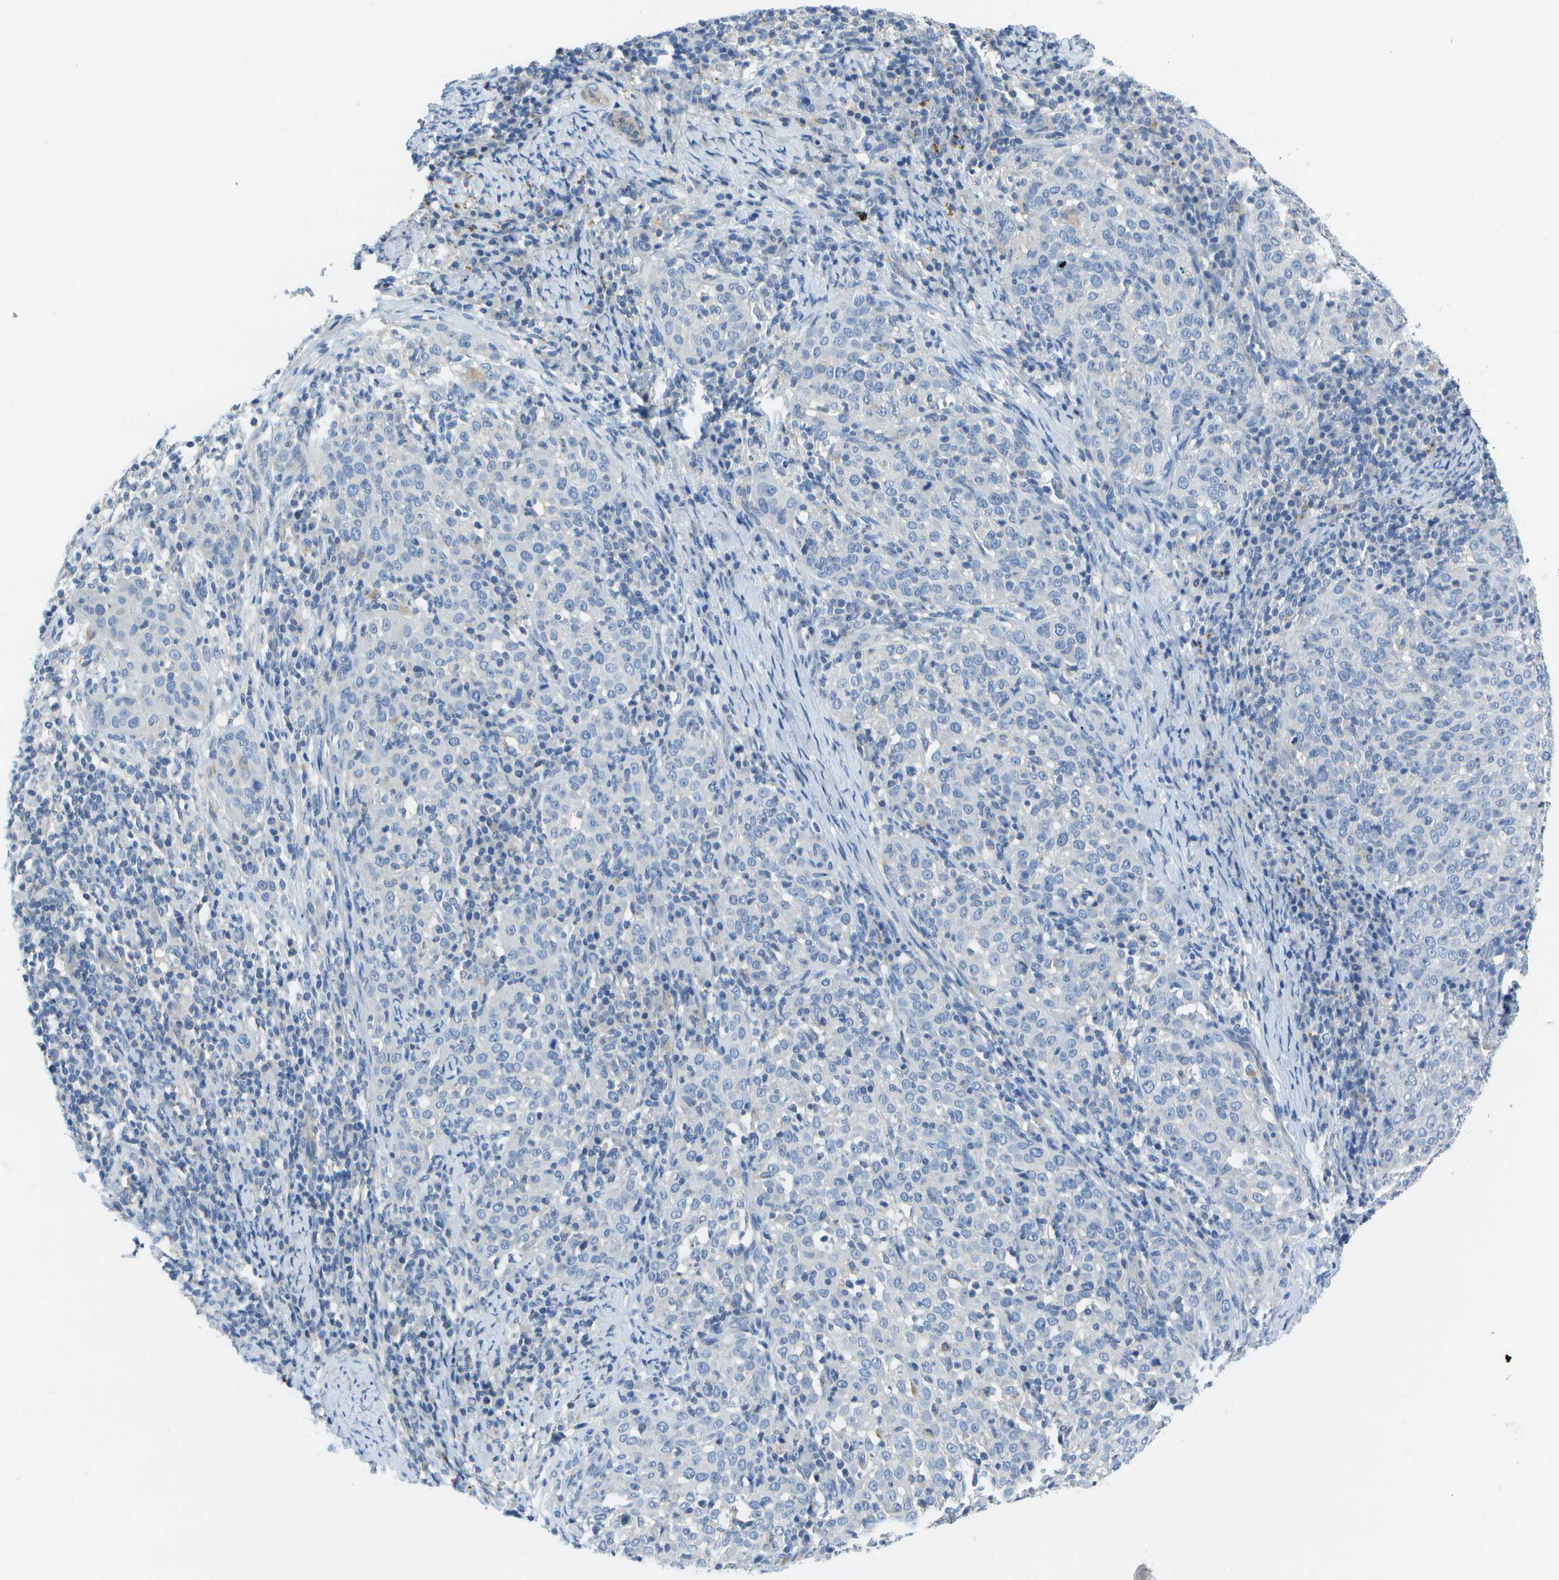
{"staining": {"intensity": "negative", "quantity": "none", "location": "none"}, "tissue": "cervical cancer", "cell_type": "Tumor cells", "image_type": "cancer", "snomed": [{"axis": "morphology", "description": "Squamous cell carcinoma, NOS"}, {"axis": "topography", "description": "Cervix"}], "caption": "An image of squamous cell carcinoma (cervical) stained for a protein shows no brown staining in tumor cells. Brightfield microscopy of immunohistochemistry (IHC) stained with DAB (3,3'-diaminobenzidine) (brown) and hematoxylin (blue), captured at high magnification.", "gene": "DCT", "patient": {"sex": "female", "age": 51}}